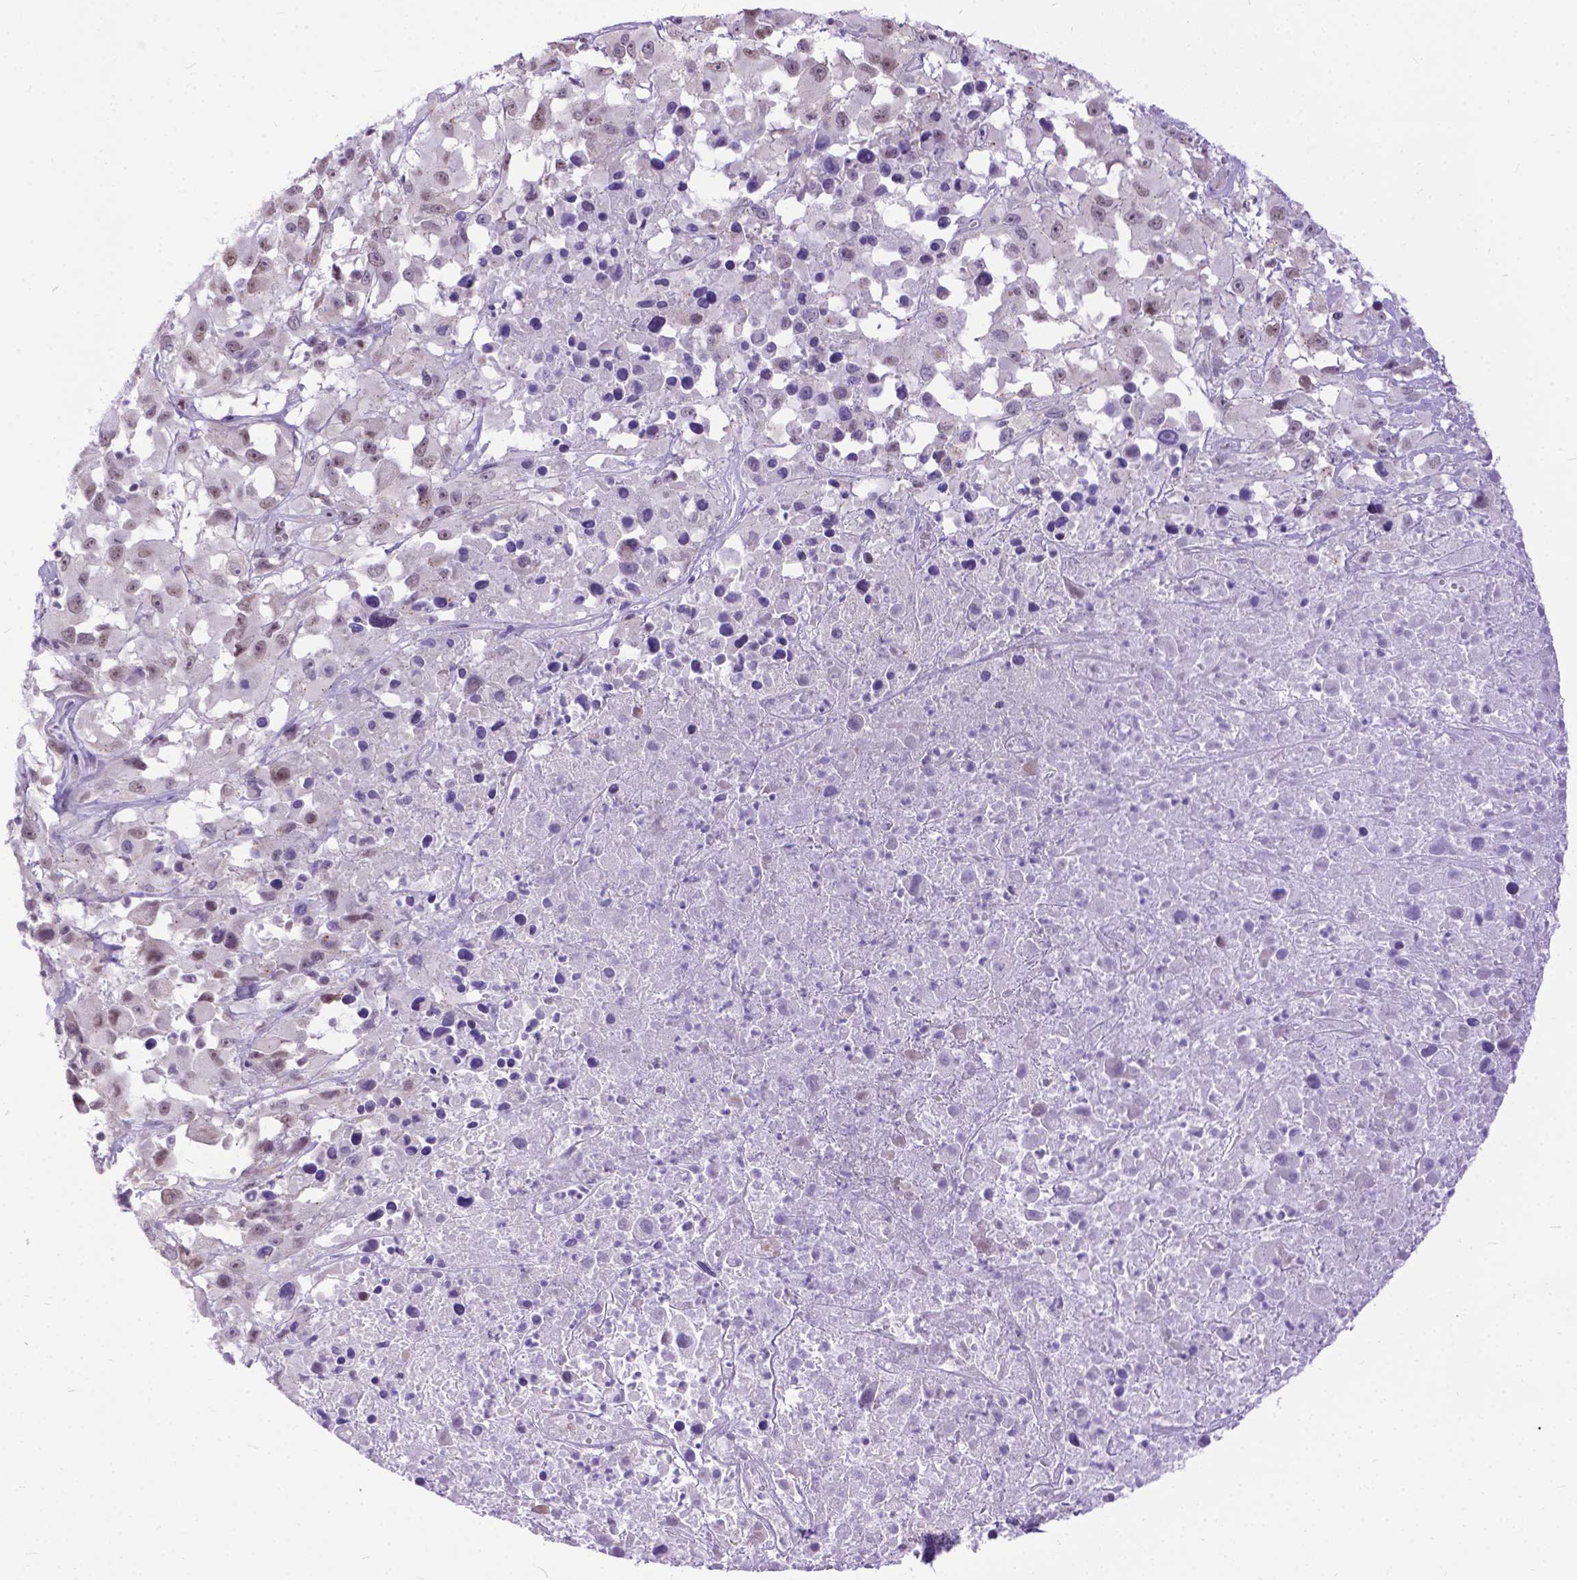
{"staining": {"intensity": "weak", "quantity": "25%-75%", "location": "nuclear"}, "tissue": "melanoma", "cell_type": "Tumor cells", "image_type": "cancer", "snomed": [{"axis": "morphology", "description": "Malignant melanoma, Metastatic site"}, {"axis": "topography", "description": "Soft tissue"}], "caption": "Melanoma stained for a protein reveals weak nuclear positivity in tumor cells. Immunohistochemistry (ihc) stains the protein in brown and the nuclei are stained blue.", "gene": "FAM124B", "patient": {"sex": "male", "age": 50}}